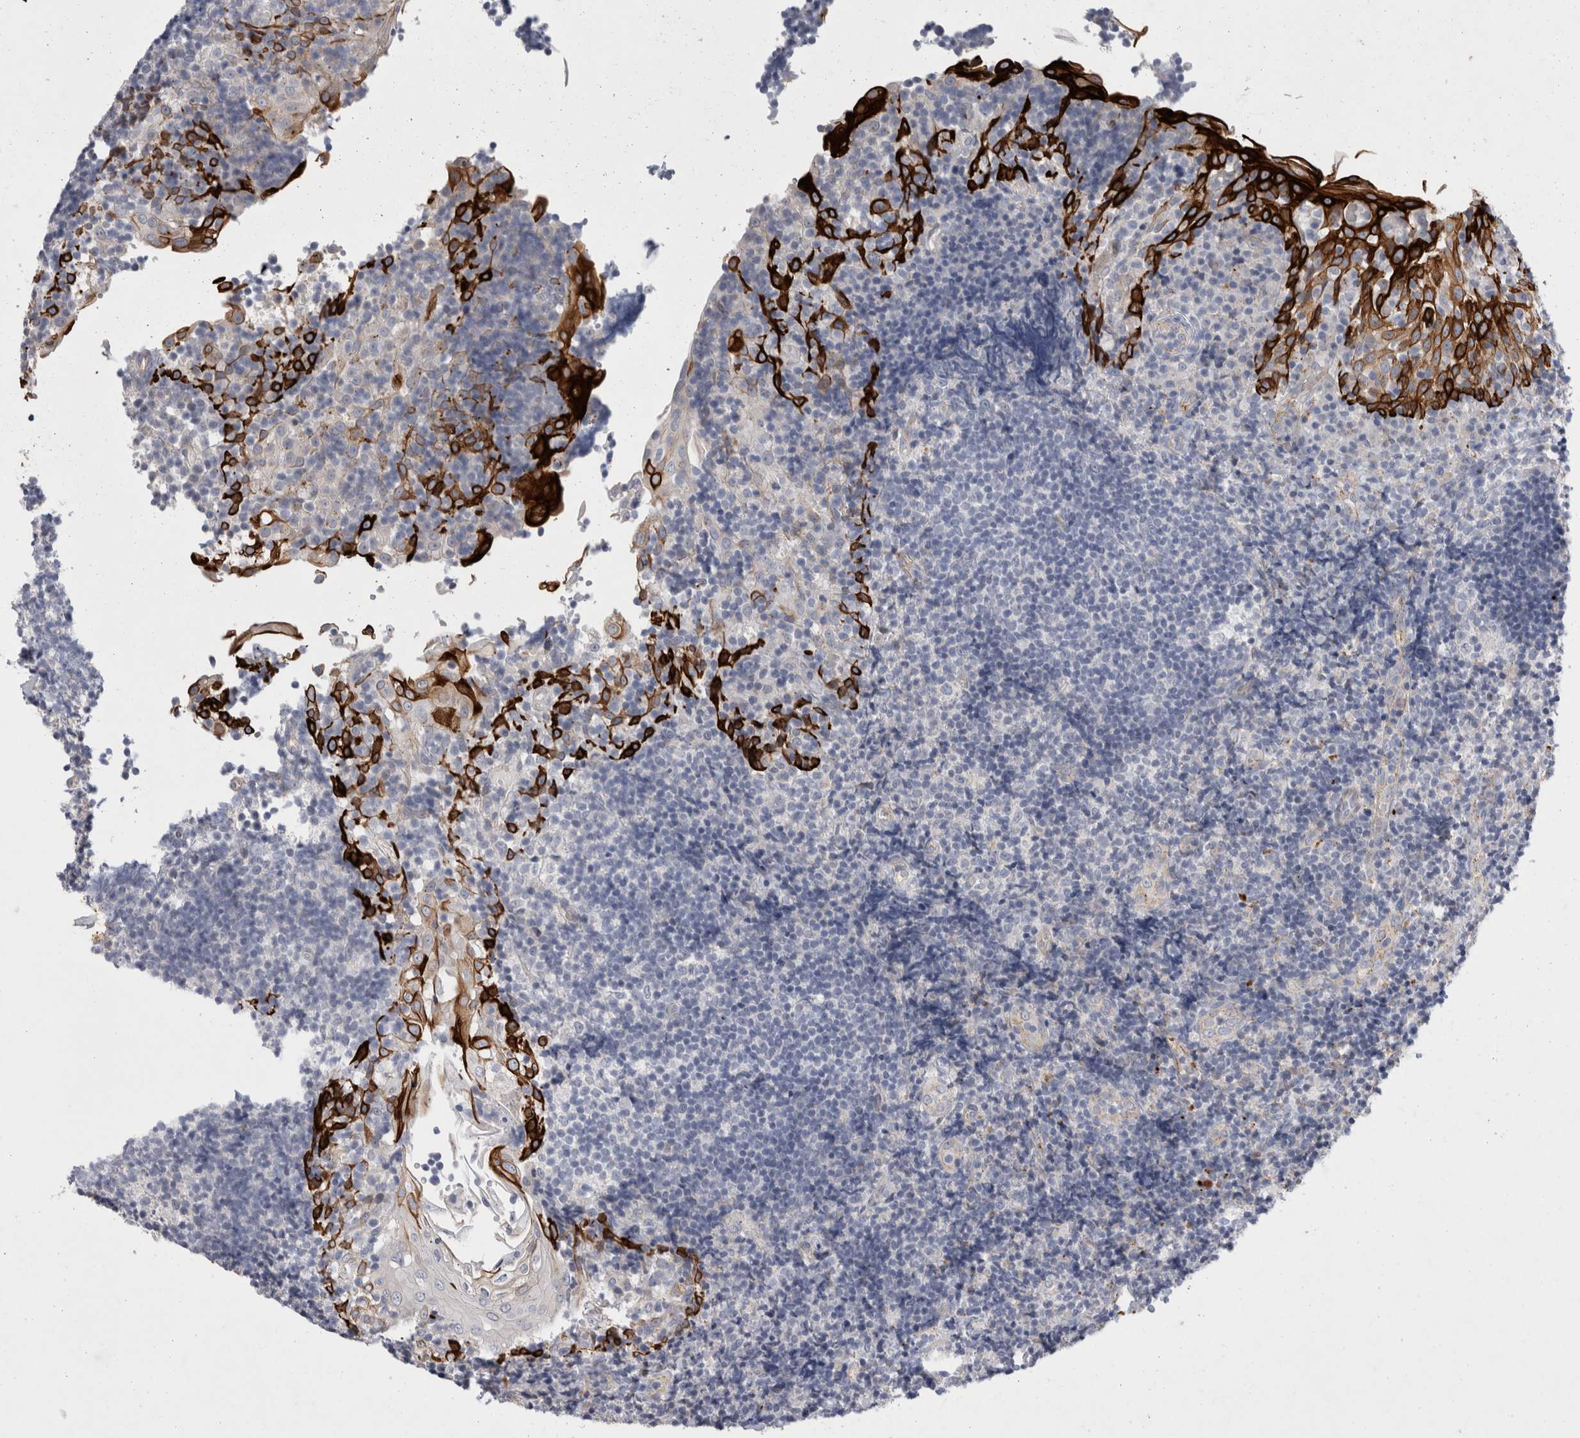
{"staining": {"intensity": "negative", "quantity": "none", "location": "none"}, "tissue": "tonsil", "cell_type": "Germinal center cells", "image_type": "normal", "snomed": [{"axis": "morphology", "description": "Normal tissue, NOS"}, {"axis": "topography", "description": "Tonsil"}], "caption": "An image of tonsil stained for a protein shows no brown staining in germinal center cells. (Immunohistochemistry (ihc), brightfield microscopy, high magnification).", "gene": "GAA", "patient": {"sex": "female", "age": 40}}